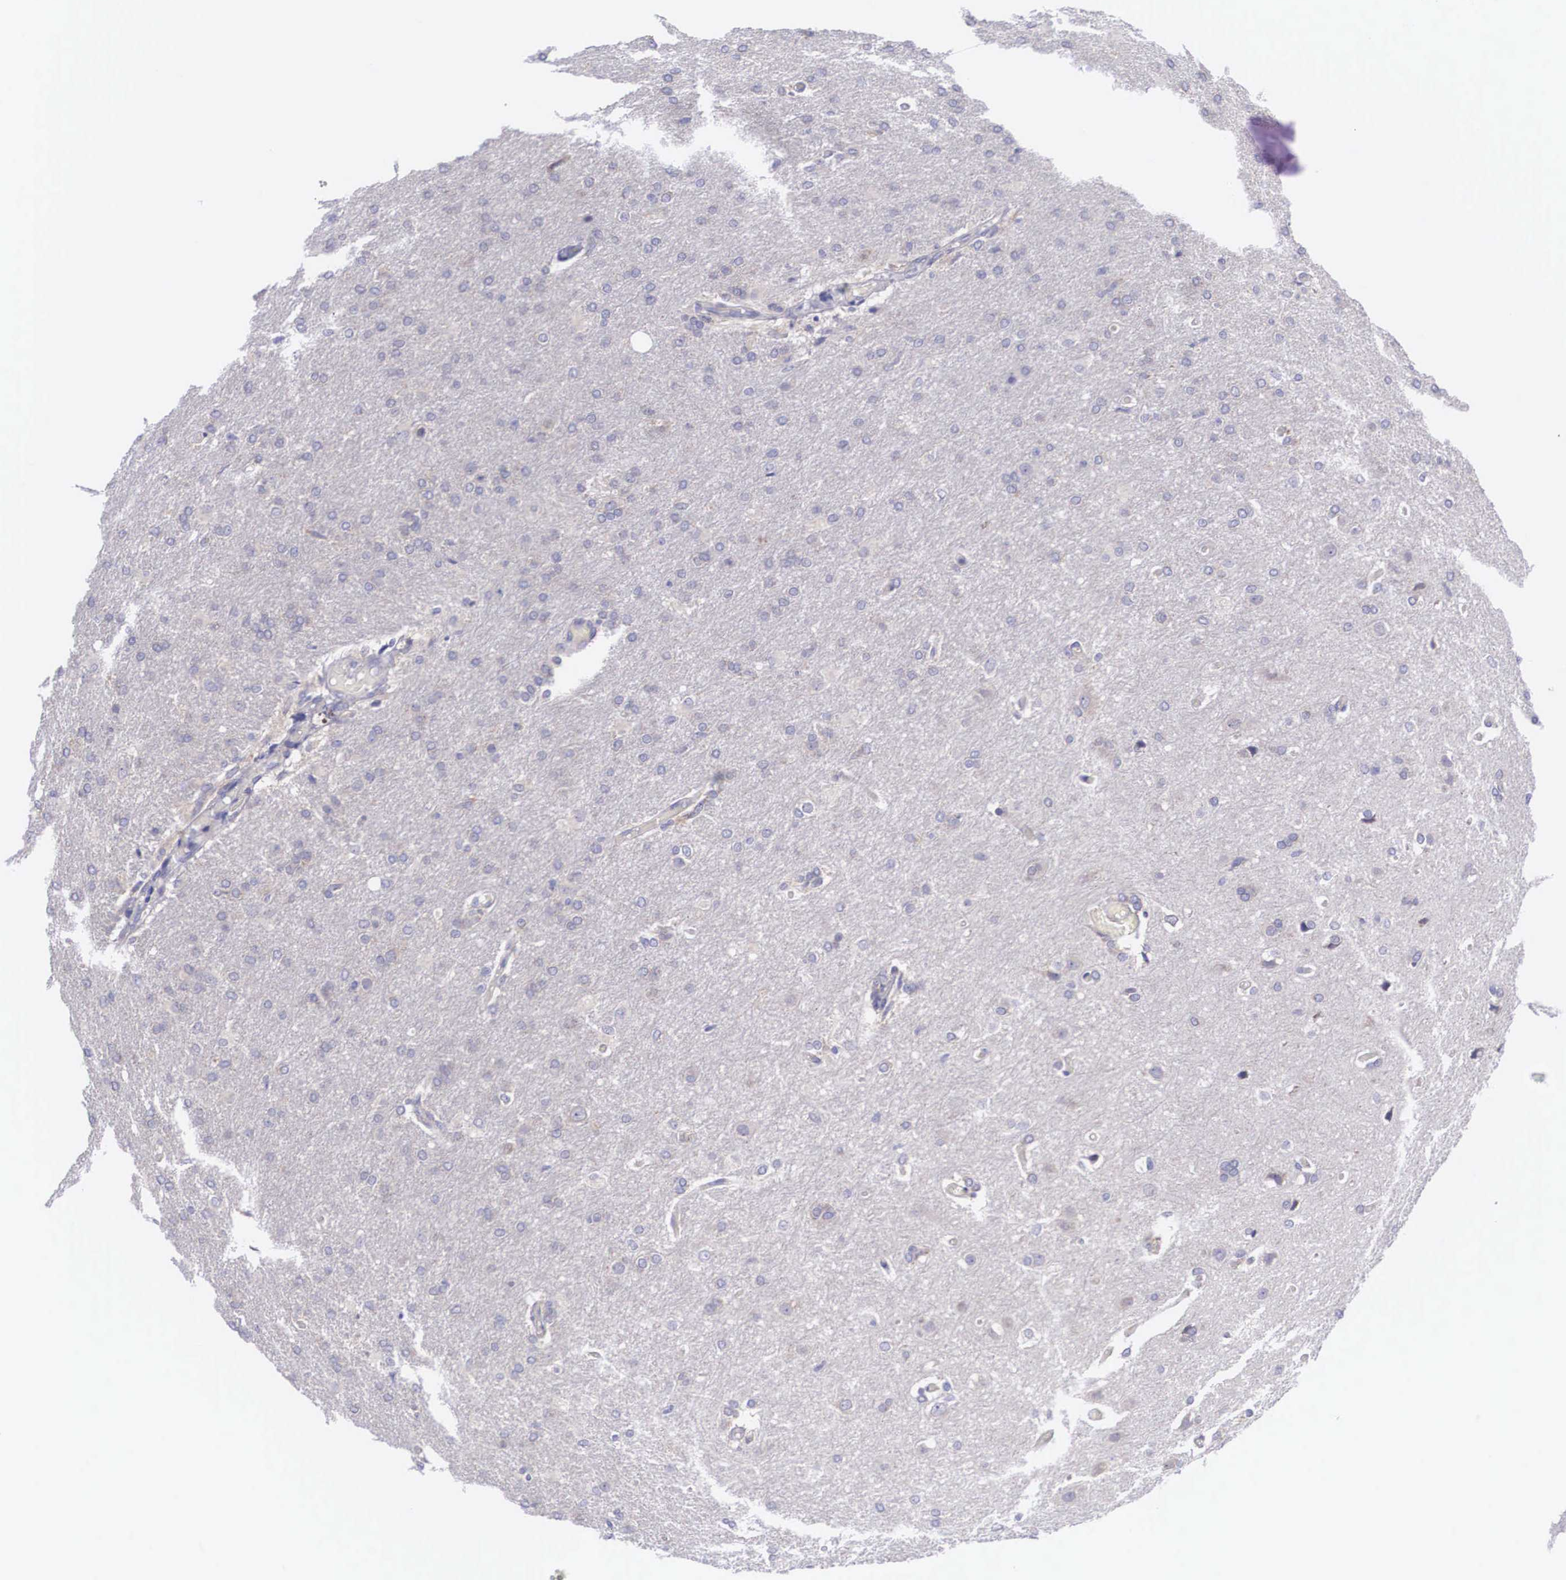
{"staining": {"intensity": "negative", "quantity": "none", "location": "none"}, "tissue": "glioma", "cell_type": "Tumor cells", "image_type": "cancer", "snomed": [{"axis": "morphology", "description": "Glioma, malignant, High grade"}, {"axis": "topography", "description": "Brain"}], "caption": "A high-resolution histopathology image shows IHC staining of malignant glioma (high-grade), which shows no significant staining in tumor cells.", "gene": "TXLNG", "patient": {"sex": "male", "age": 68}}